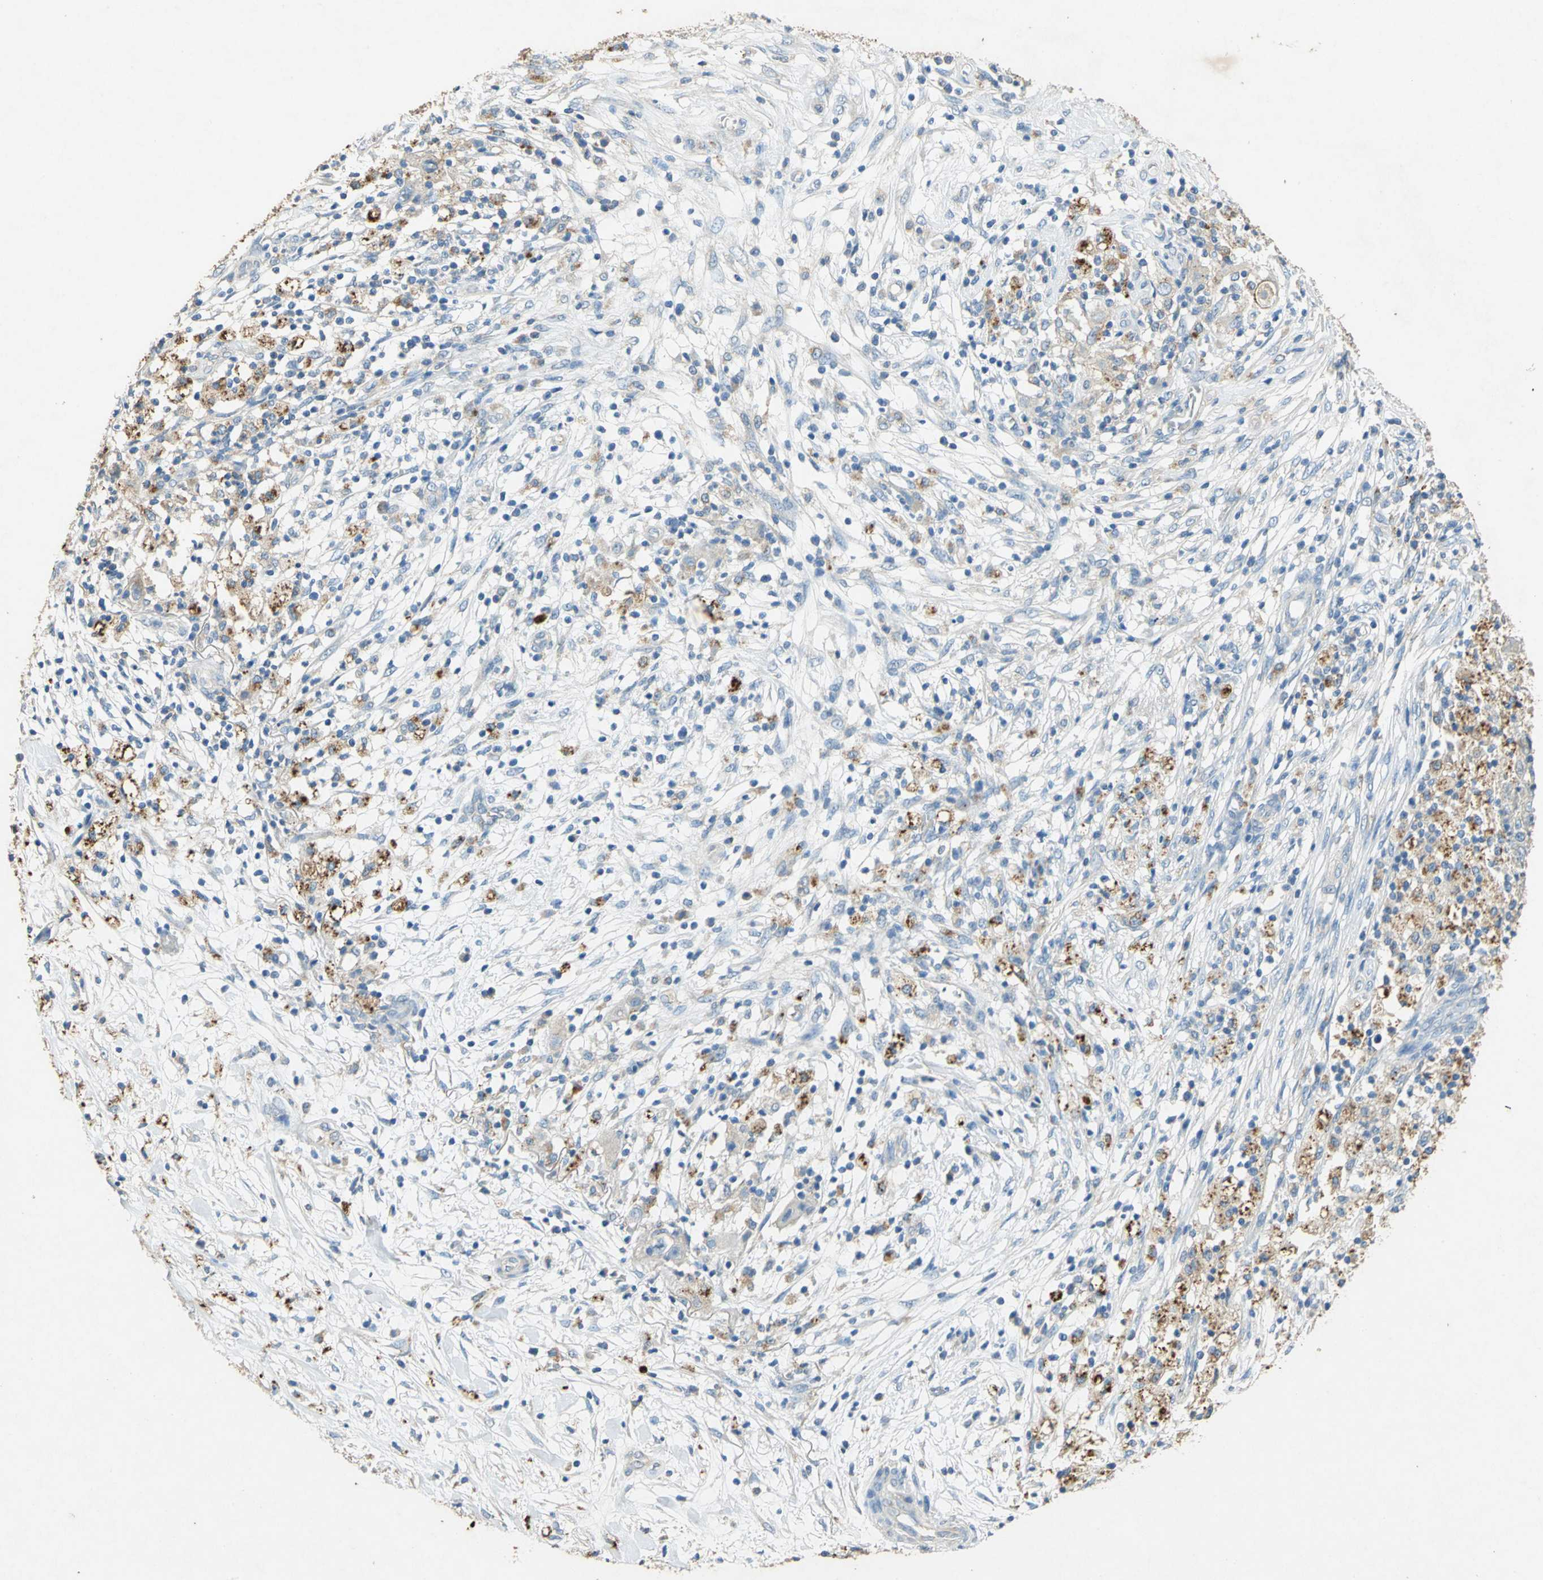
{"staining": {"intensity": "weak", "quantity": ">75%", "location": "cytoplasmic/membranous"}, "tissue": "ovarian cancer", "cell_type": "Tumor cells", "image_type": "cancer", "snomed": [{"axis": "morphology", "description": "Carcinoma, endometroid"}, {"axis": "topography", "description": "Ovary"}], "caption": "A histopathology image of human ovarian cancer (endometroid carcinoma) stained for a protein exhibits weak cytoplasmic/membranous brown staining in tumor cells.", "gene": "ADAMTS5", "patient": {"sex": "female", "age": 42}}